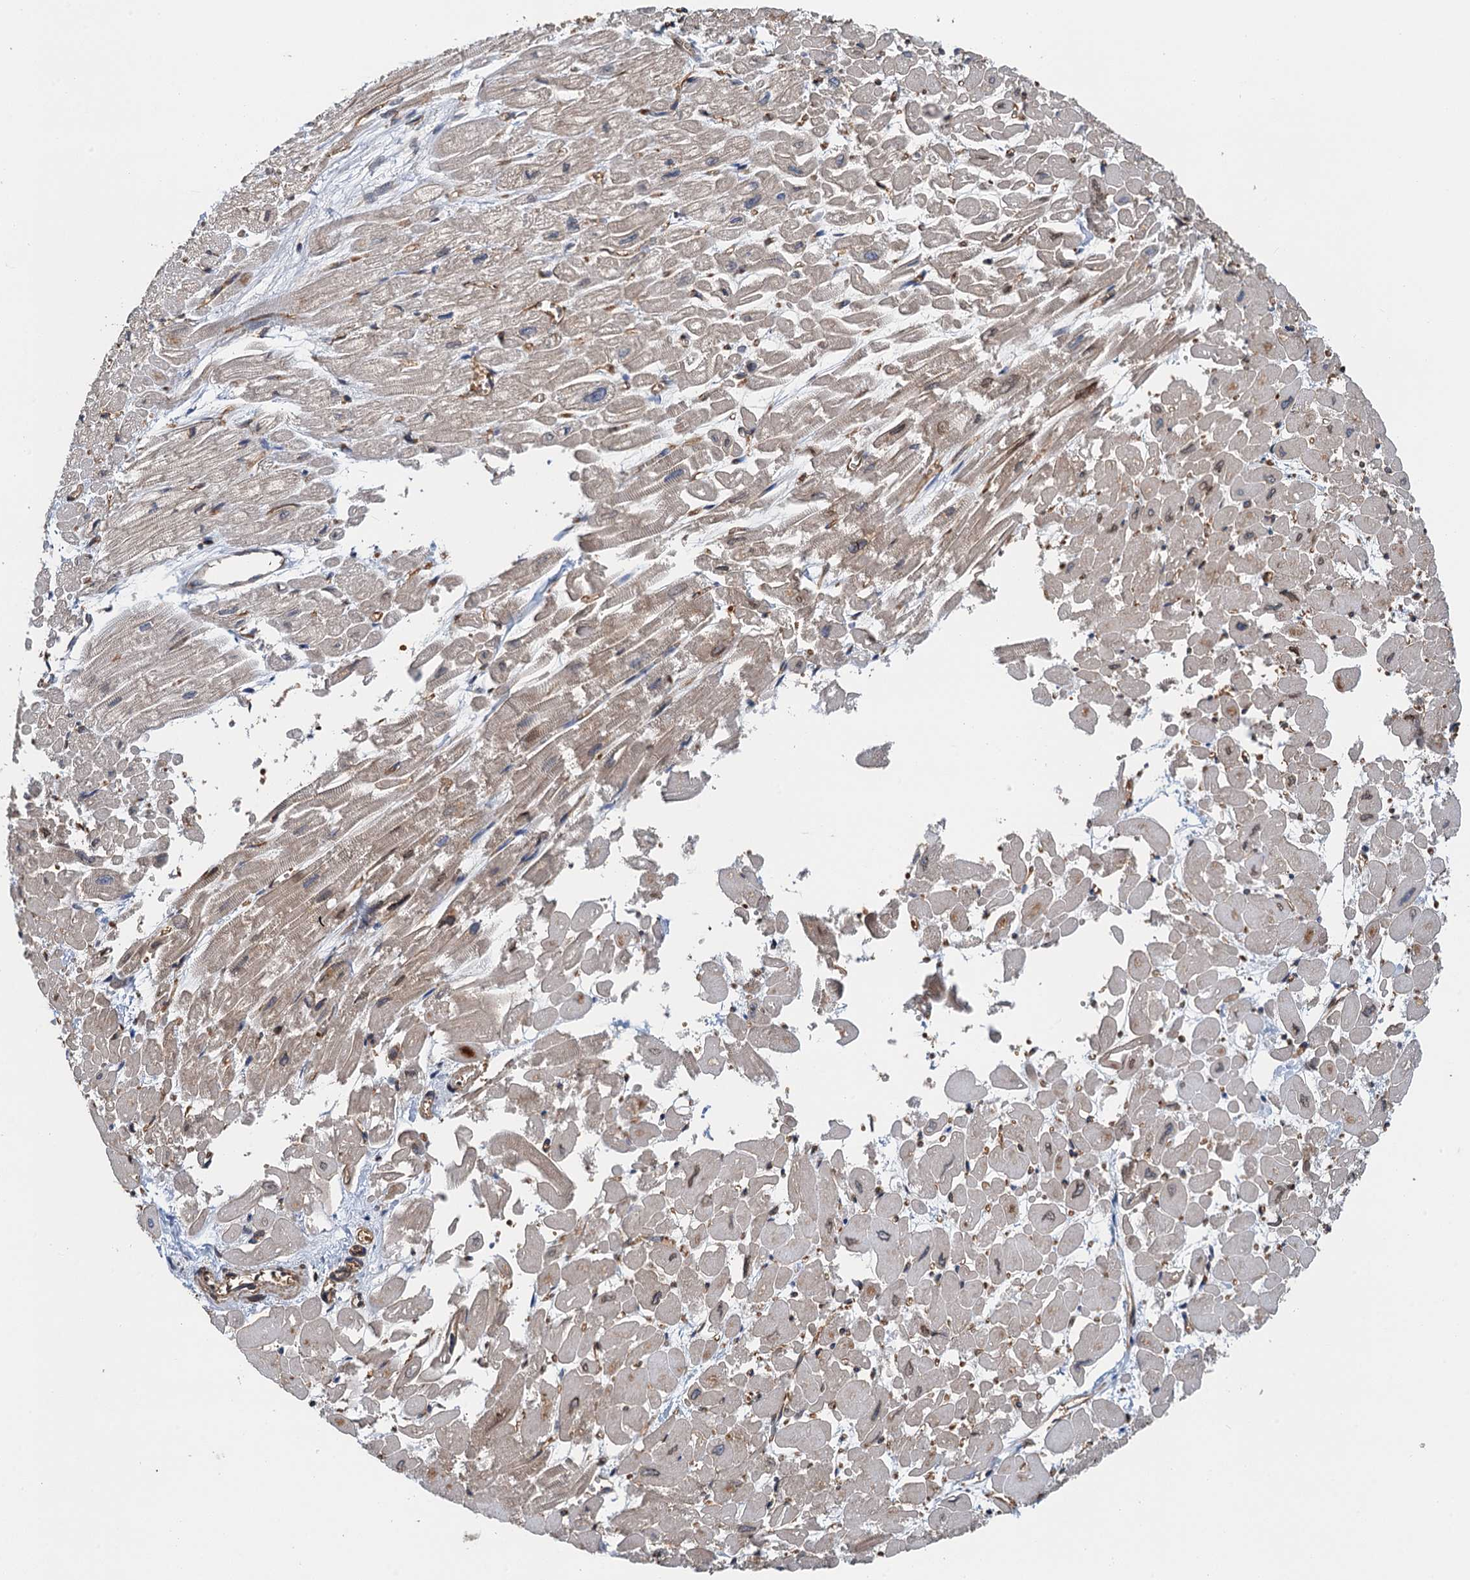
{"staining": {"intensity": "moderate", "quantity": "25%-75%", "location": "cytoplasmic/membranous"}, "tissue": "heart muscle", "cell_type": "Cardiomyocytes", "image_type": "normal", "snomed": [{"axis": "morphology", "description": "Normal tissue, NOS"}, {"axis": "topography", "description": "Heart"}], "caption": "An image showing moderate cytoplasmic/membranous expression in about 25%-75% of cardiomyocytes in benign heart muscle, as visualized by brown immunohistochemical staining.", "gene": "ROGDI", "patient": {"sex": "male", "age": 54}}